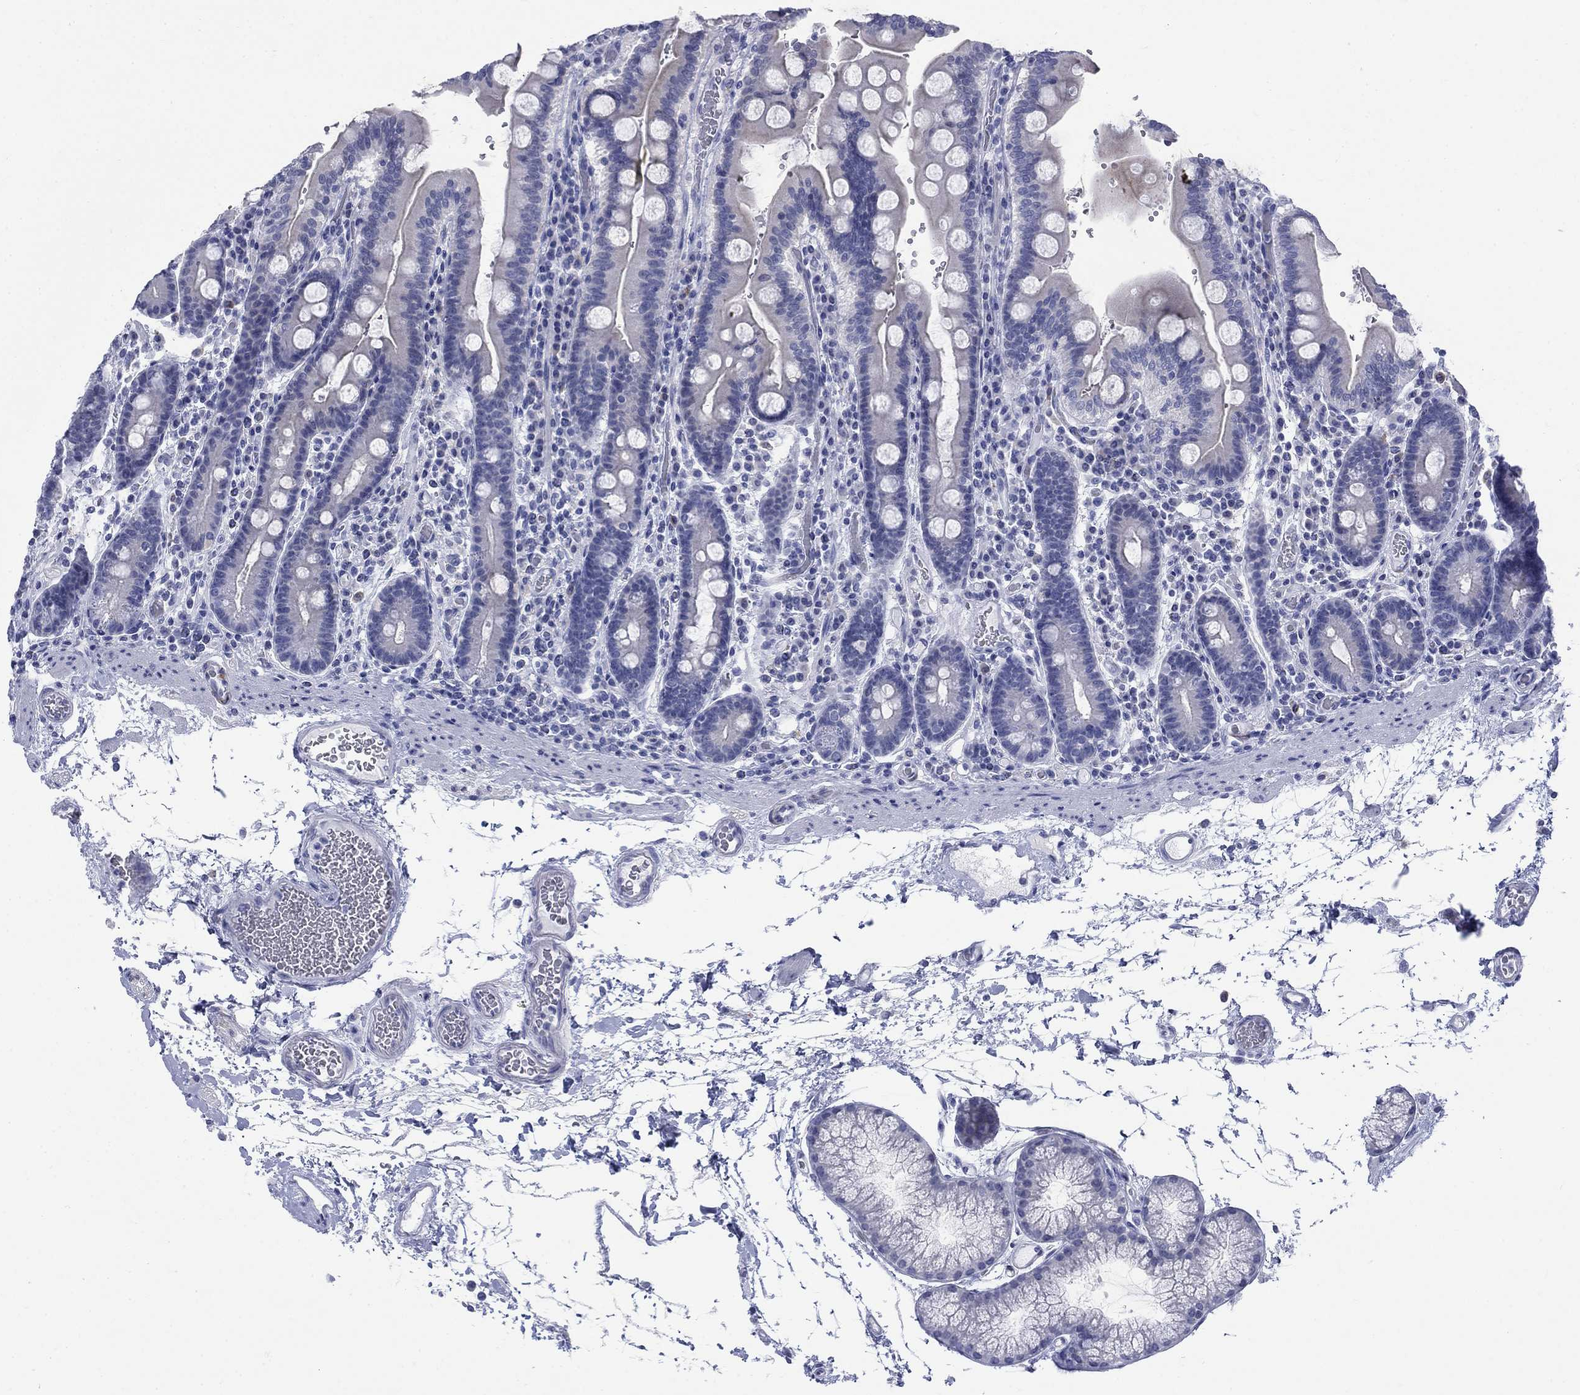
{"staining": {"intensity": "negative", "quantity": "none", "location": "none"}, "tissue": "duodenum", "cell_type": "Glandular cells", "image_type": "normal", "snomed": [{"axis": "morphology", "description": "Normal tissue, NOS"}, {"axis": "topography", "description": "Duodenum"}], "caption": "IHC micrograph of unremarkable duodenum stained for a protein (brown), which exhibits no positivity in glandular cells.", "gene": "IGF2BP3", "patient": {"sex": "female", "age": 62}}